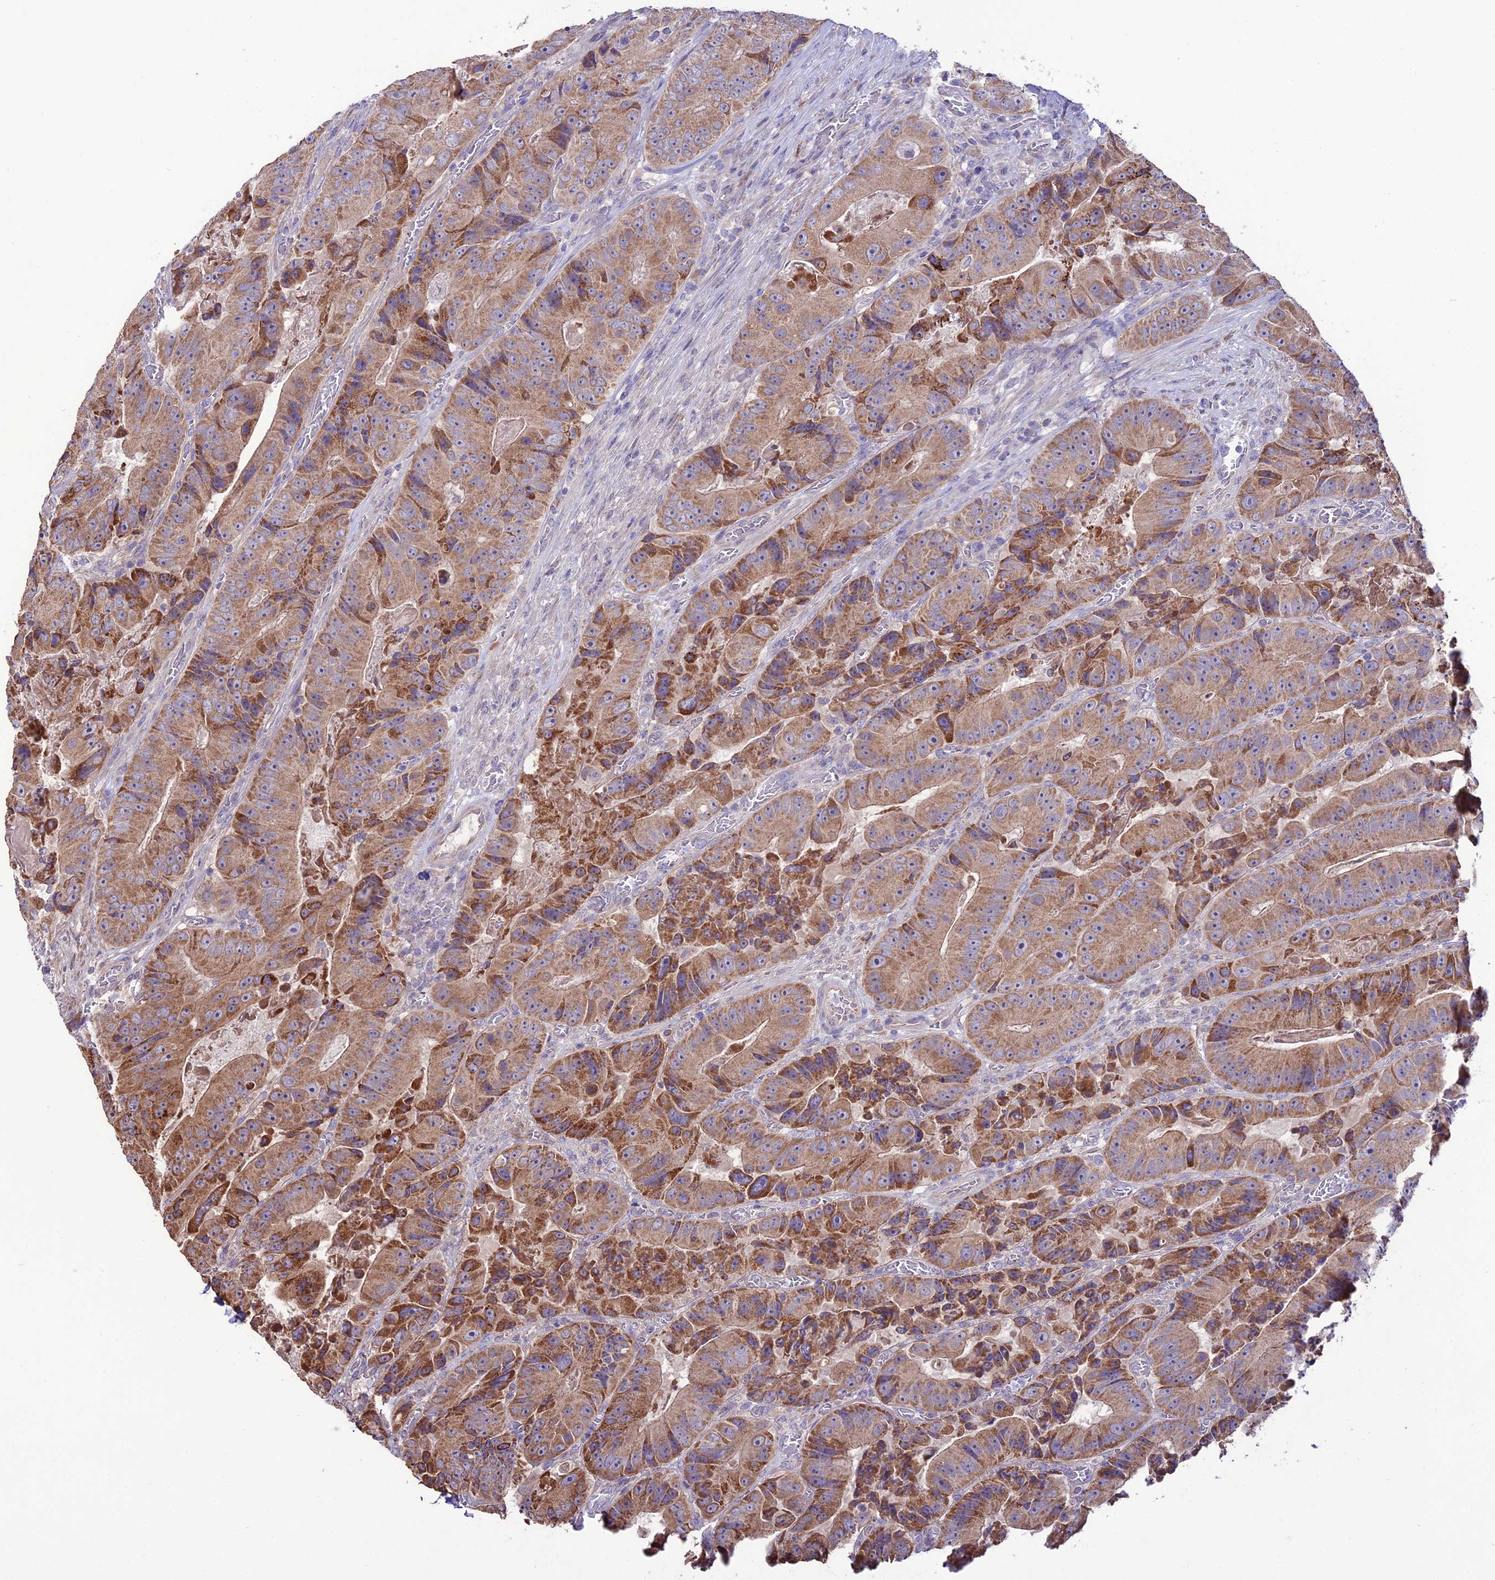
{"staining": {"intensity": "moderate", "quantity": ">75%", "location": "cytoplasmic/membranous"}, "tissue": "colorectal cancer", "cell_type": "Tumor cells", "image_type": "cancer", "snomed": [{"axis": "morphology", "description": "Adenocarcinoma, NOS"}, {"axis": "topography", "description": "Colon"}], "caption": "Tumor cells reveal medium levels of moderate cytoplasmic/membranous expression in approximately >75% of cells in human adenocarcinoma (colorectal). Nuclei are stained in blue.", "gene": "HOGA1", "patient": {"sex": "female", "age": 86}}